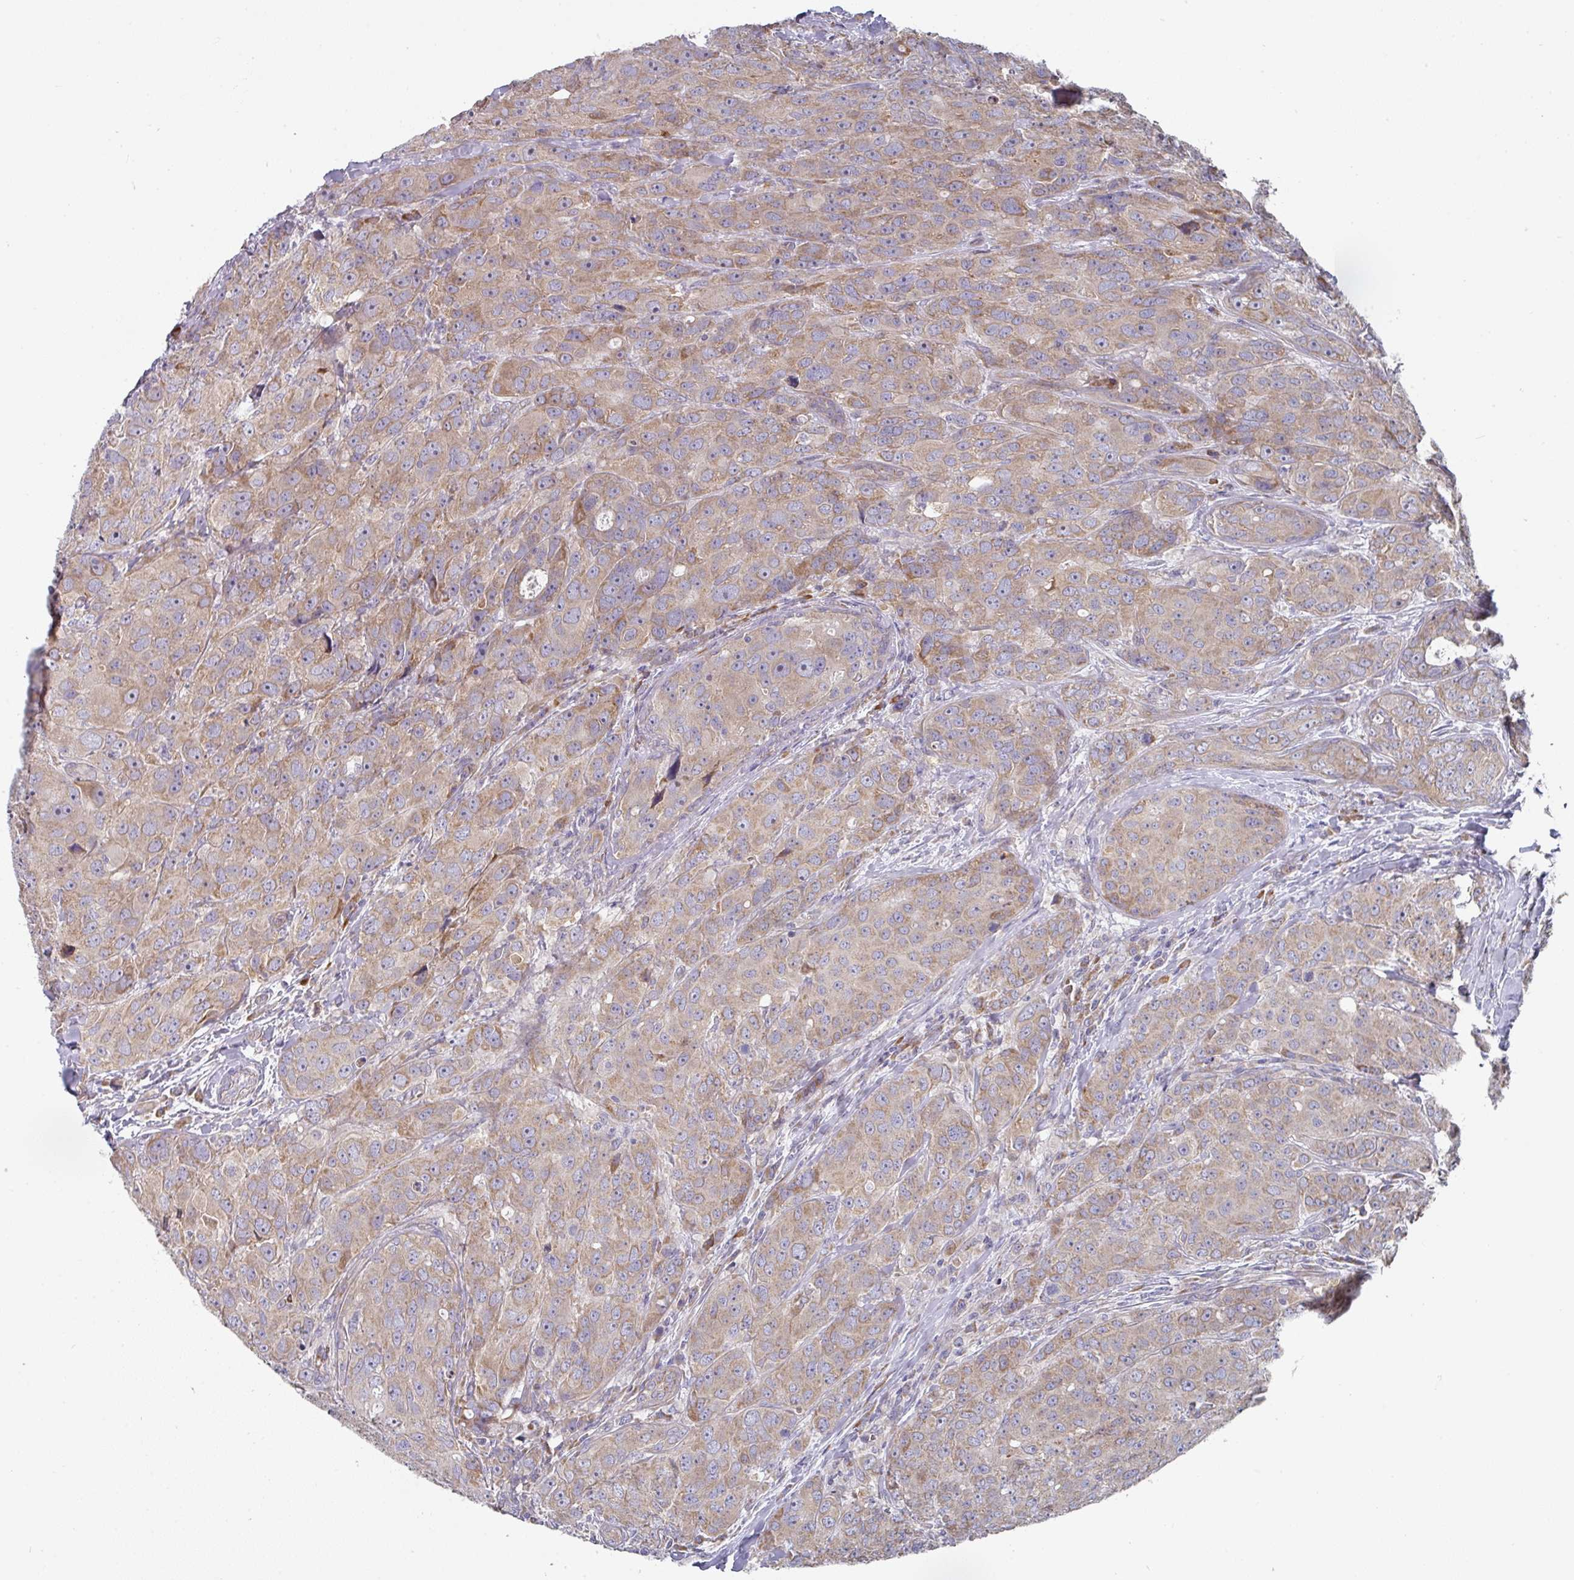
{"staining": {"intensity": "moderate", "quantity": "25%-75%", "location": "cytoplasmic/membranous"}, "tissue": "breast cancer", "cell_type": "Tumor cells", "image_type": "cancer", "snomed": [{"axis": "morphology", "description": "Duct carcinoma"}, {"axis": "topography", "description": "Breast"}], "caption": "A photomicrograph of human breast intraductal carcinoma stained for a protein demonstrates moderate cytoplasmic/membranous brown staining in tumor cells.", "gene": "PYROXD2", "patient": {"sex": "female", "age": 43}}